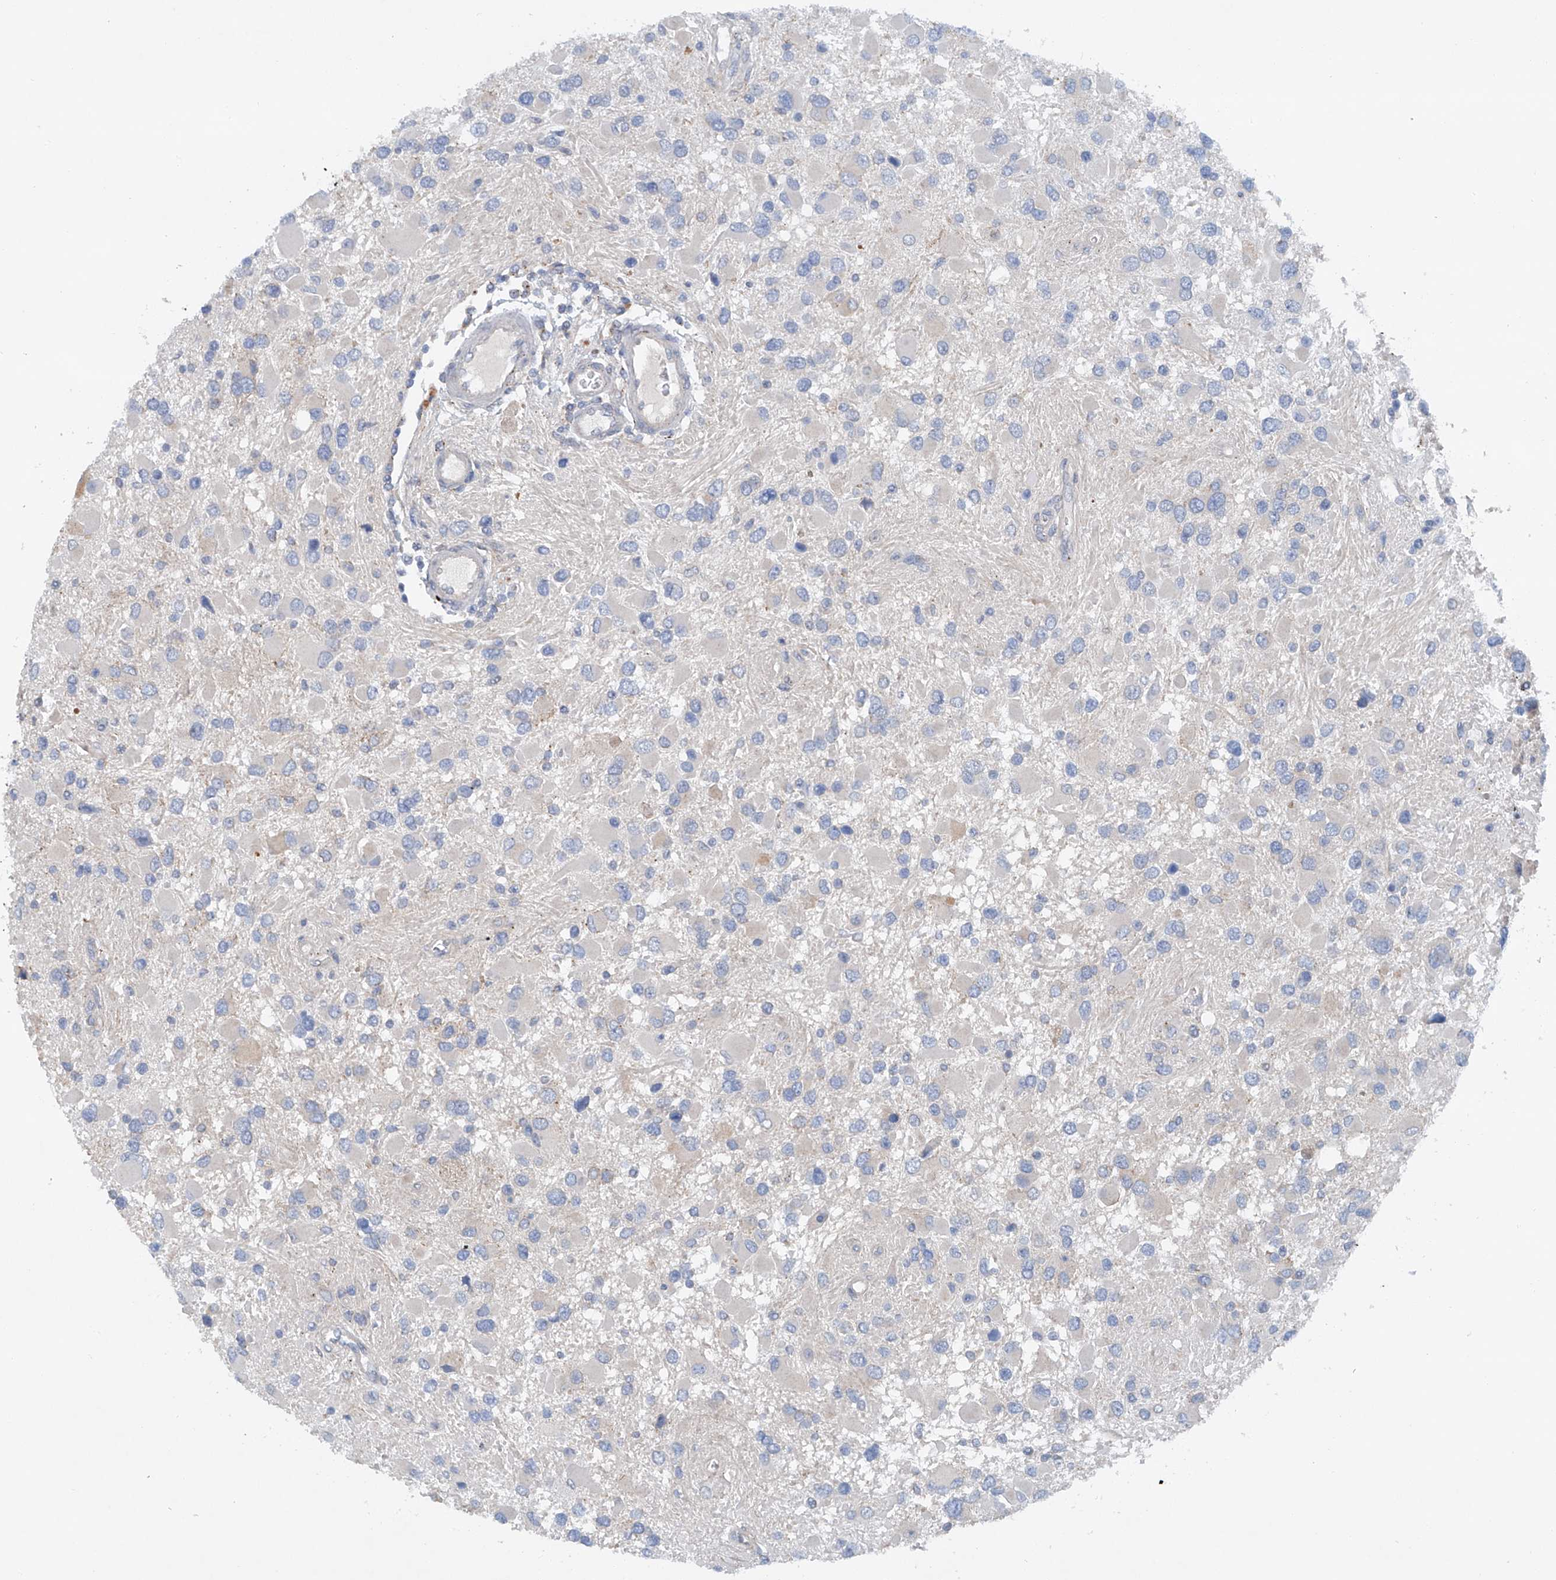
{"staining": {"intensity": "negative", "quantity": "none", "location": "none"}, "tissue": "glioma", "cell_type": "Tumor cells", "image_type": "cancer", "snomed": [{"axis": "morphology", "description": "Glioma, malignant, High grade"}, {"axis": "topography", "description": "Brain"}], "caption": "The micrograph shows no significant expression in tumor cells of glioma. The staining is performed using DAB (3,3'-diaminobenzidine) brown chromogen with nuclei counter-stained in using hematoxylin.", "gene": "CEP85L", "patient": {"sex": "male", "age": 53}}